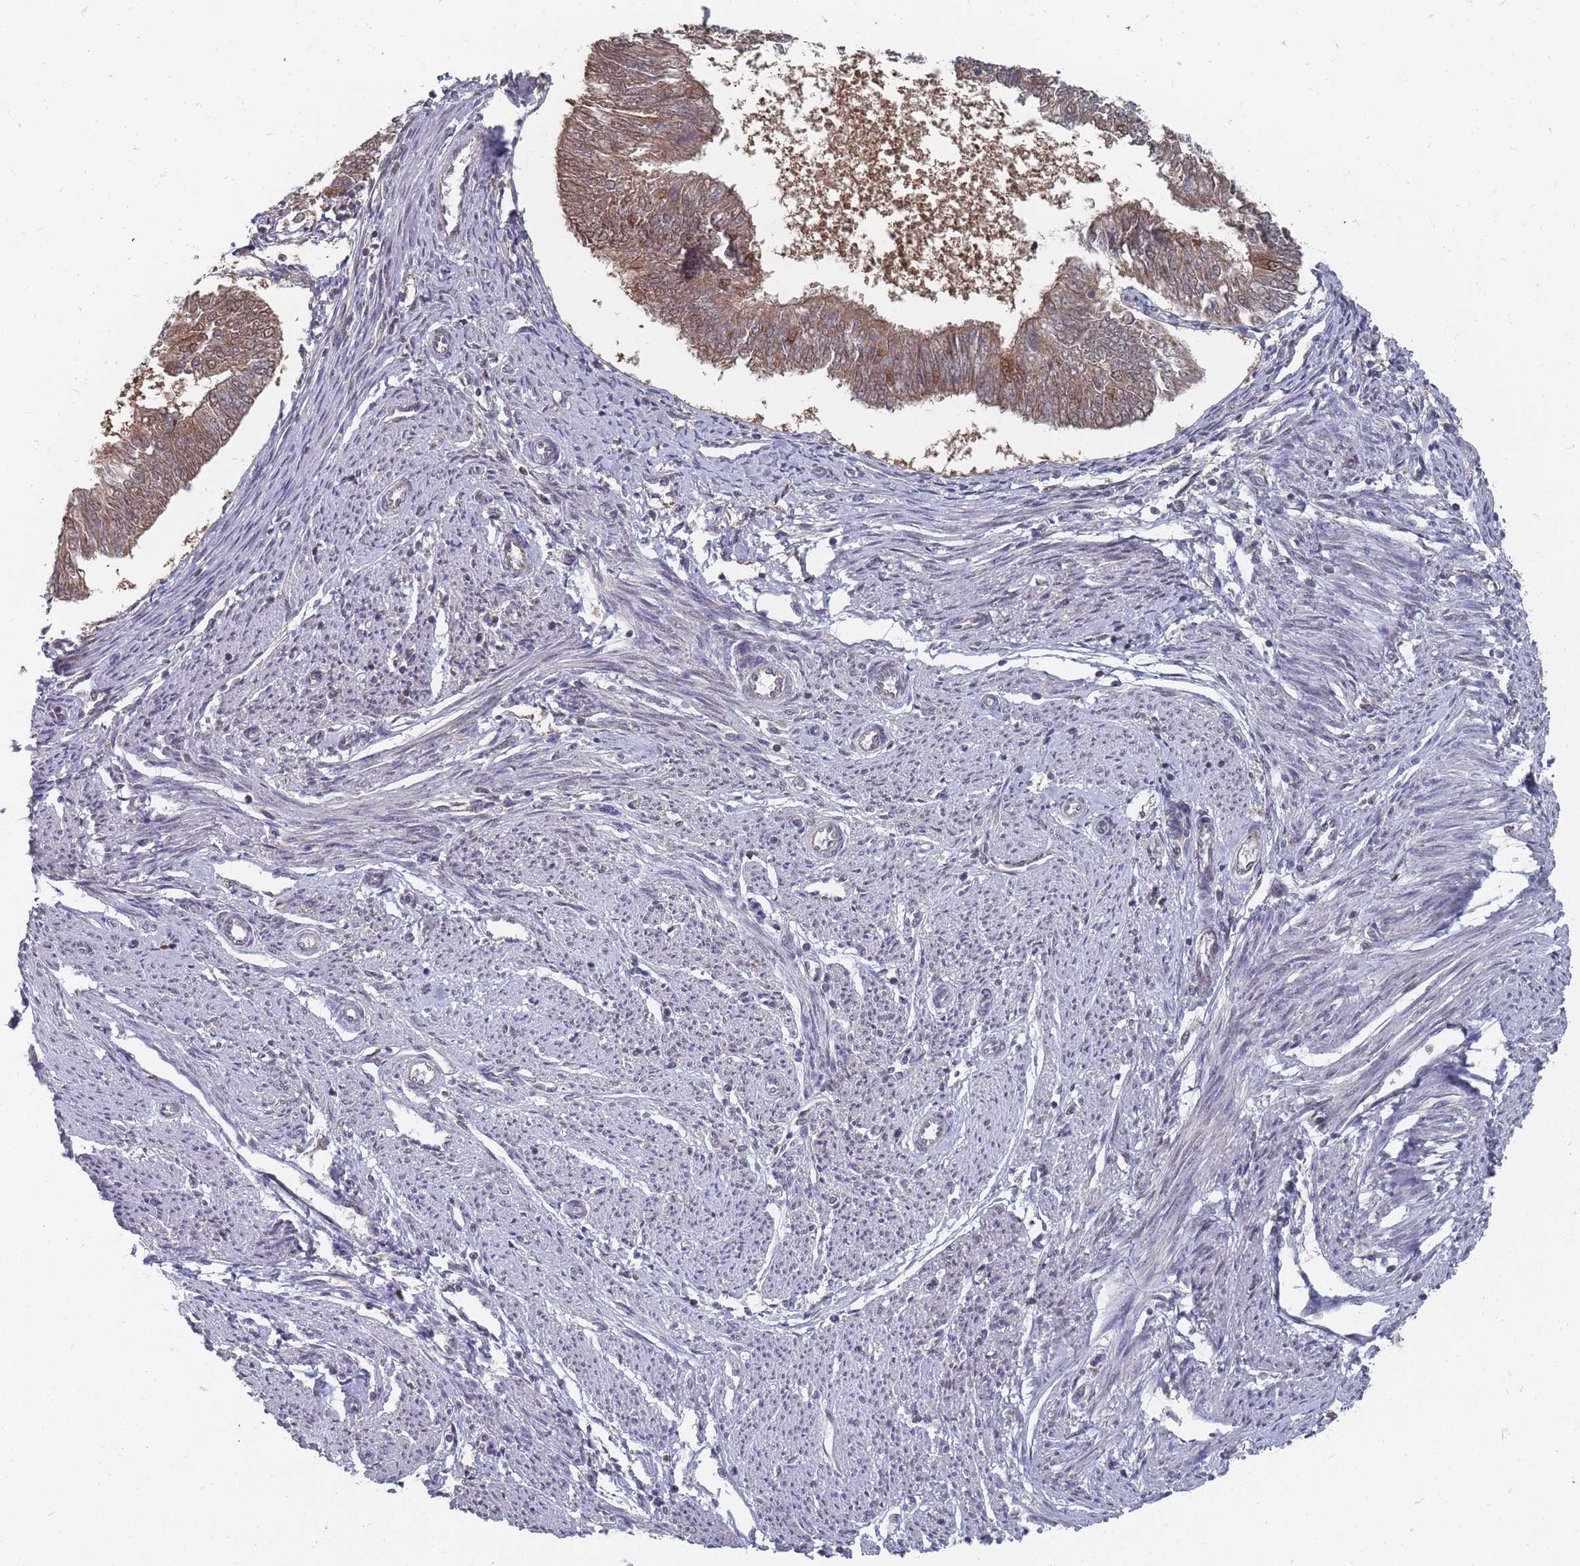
{"staining": {"intensity": "moderate", "quantity": ">75%", "location": "cytoplasmic/membranous"}, "tissue": "endometrial cancer", "cell_type": "Tumor cells", "image_type": "cancer", "snomed": [{"axis": "morphology", "description": "Adenocarcinoma, NOS"}, {"axis": "topography", "description": "Endometrium"}], "caption": "Adenocarcinoma (endometrial) was stained to show a protein in brown. There is medium levels of moderate cytoplasmic/membranous expression in approximately >75% of tumor cells.", "gene": "NKD1", "patient": {"sex": "female", "age": 58}}